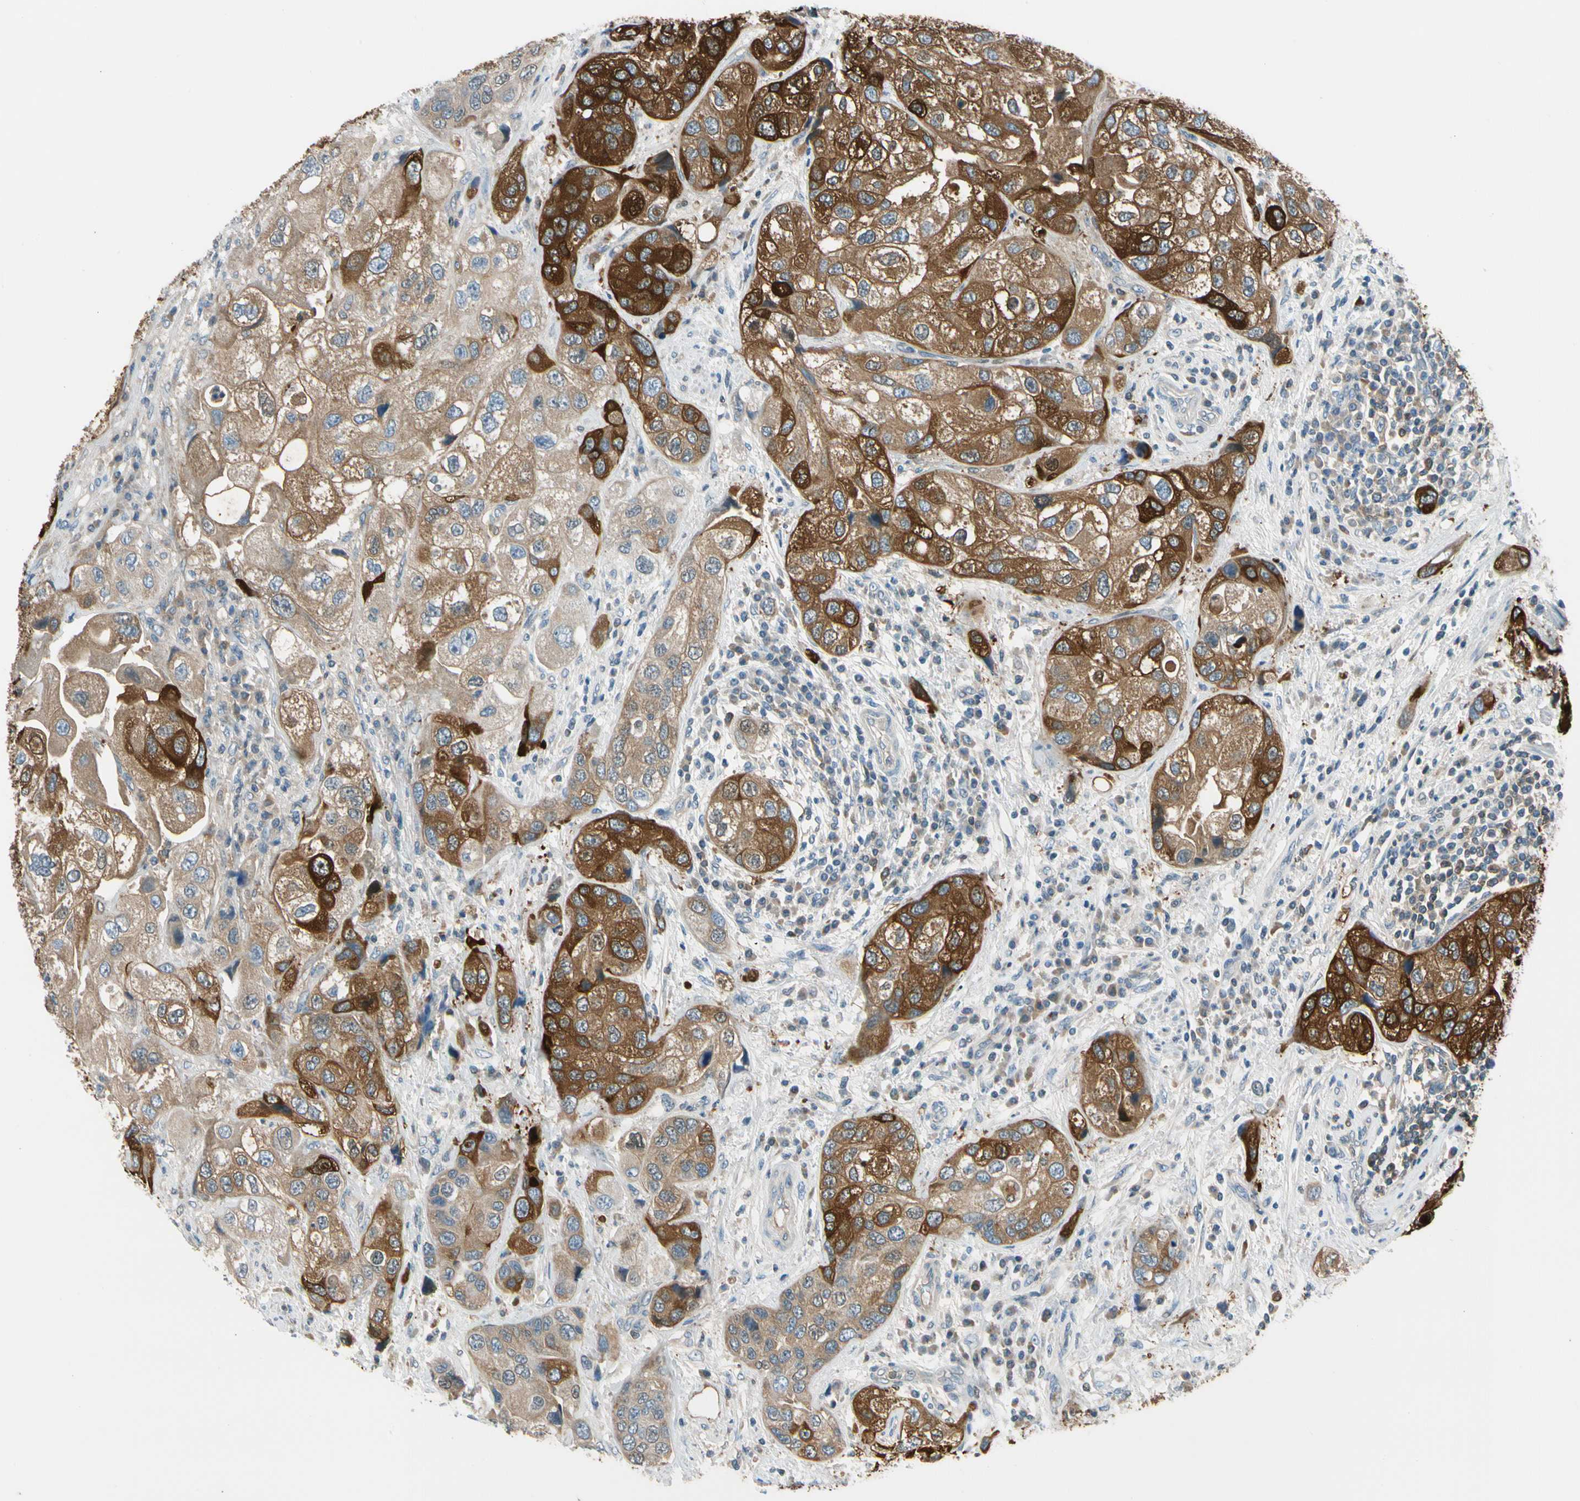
{"staining": {"intensity": "strong", "quantity": ">75%", "location": "cytoplasmic/membranous"}, "tissue": "urothelial cancer", "cell_type": "Tumor cells", "image_type": "cancer", "snomed": [{"axis": "morphology", "description": "Urothelial carcinoma, High grade"}, {"axis": "topography", "description": "Urinary bladder"}], "caption": "Urothelial carcinoma (high-grade) stained with a protein marker shows strong staining in tumor cells.", "gene": "STK40", "patient": {"sex": "female", "age": 64}}